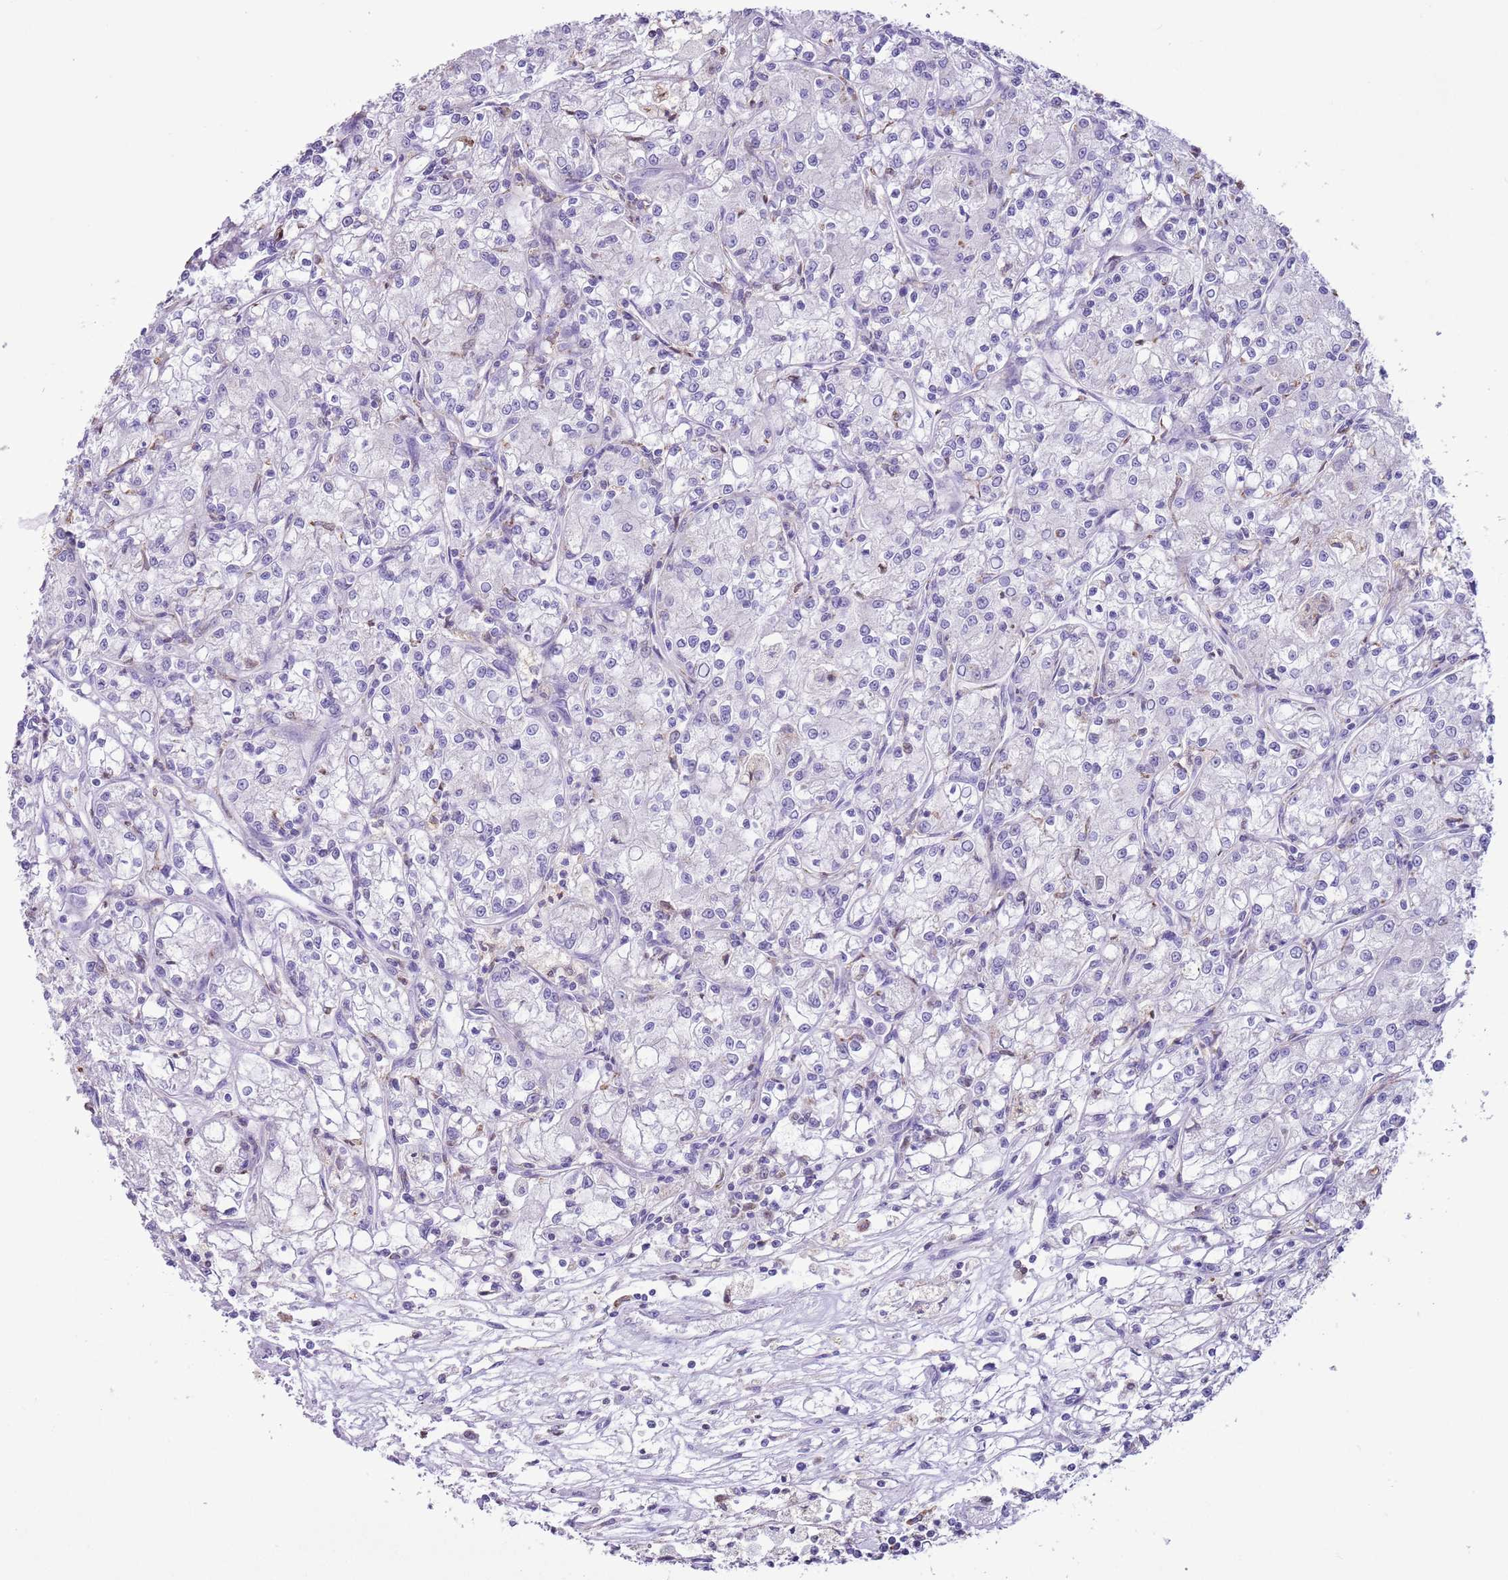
{"staining": {"intensity": "negative", "quantity": "none", "location": "none"}, "tissue": "renal cancer", "cell_type": "Tumor cells", "image_type": "cancer", "snomed": [{"axis": "morphology", "description": "Adenocarcinoma, NOS"}, {"axis": "topography", "description": "Kidney"}], "caption": "Adenocarcinoma (renal) stained for a protein using IHC demonstrates no staining tumor cells.", "gene": "ZNF697", "patient": {"sex": "female", "age": 59}}